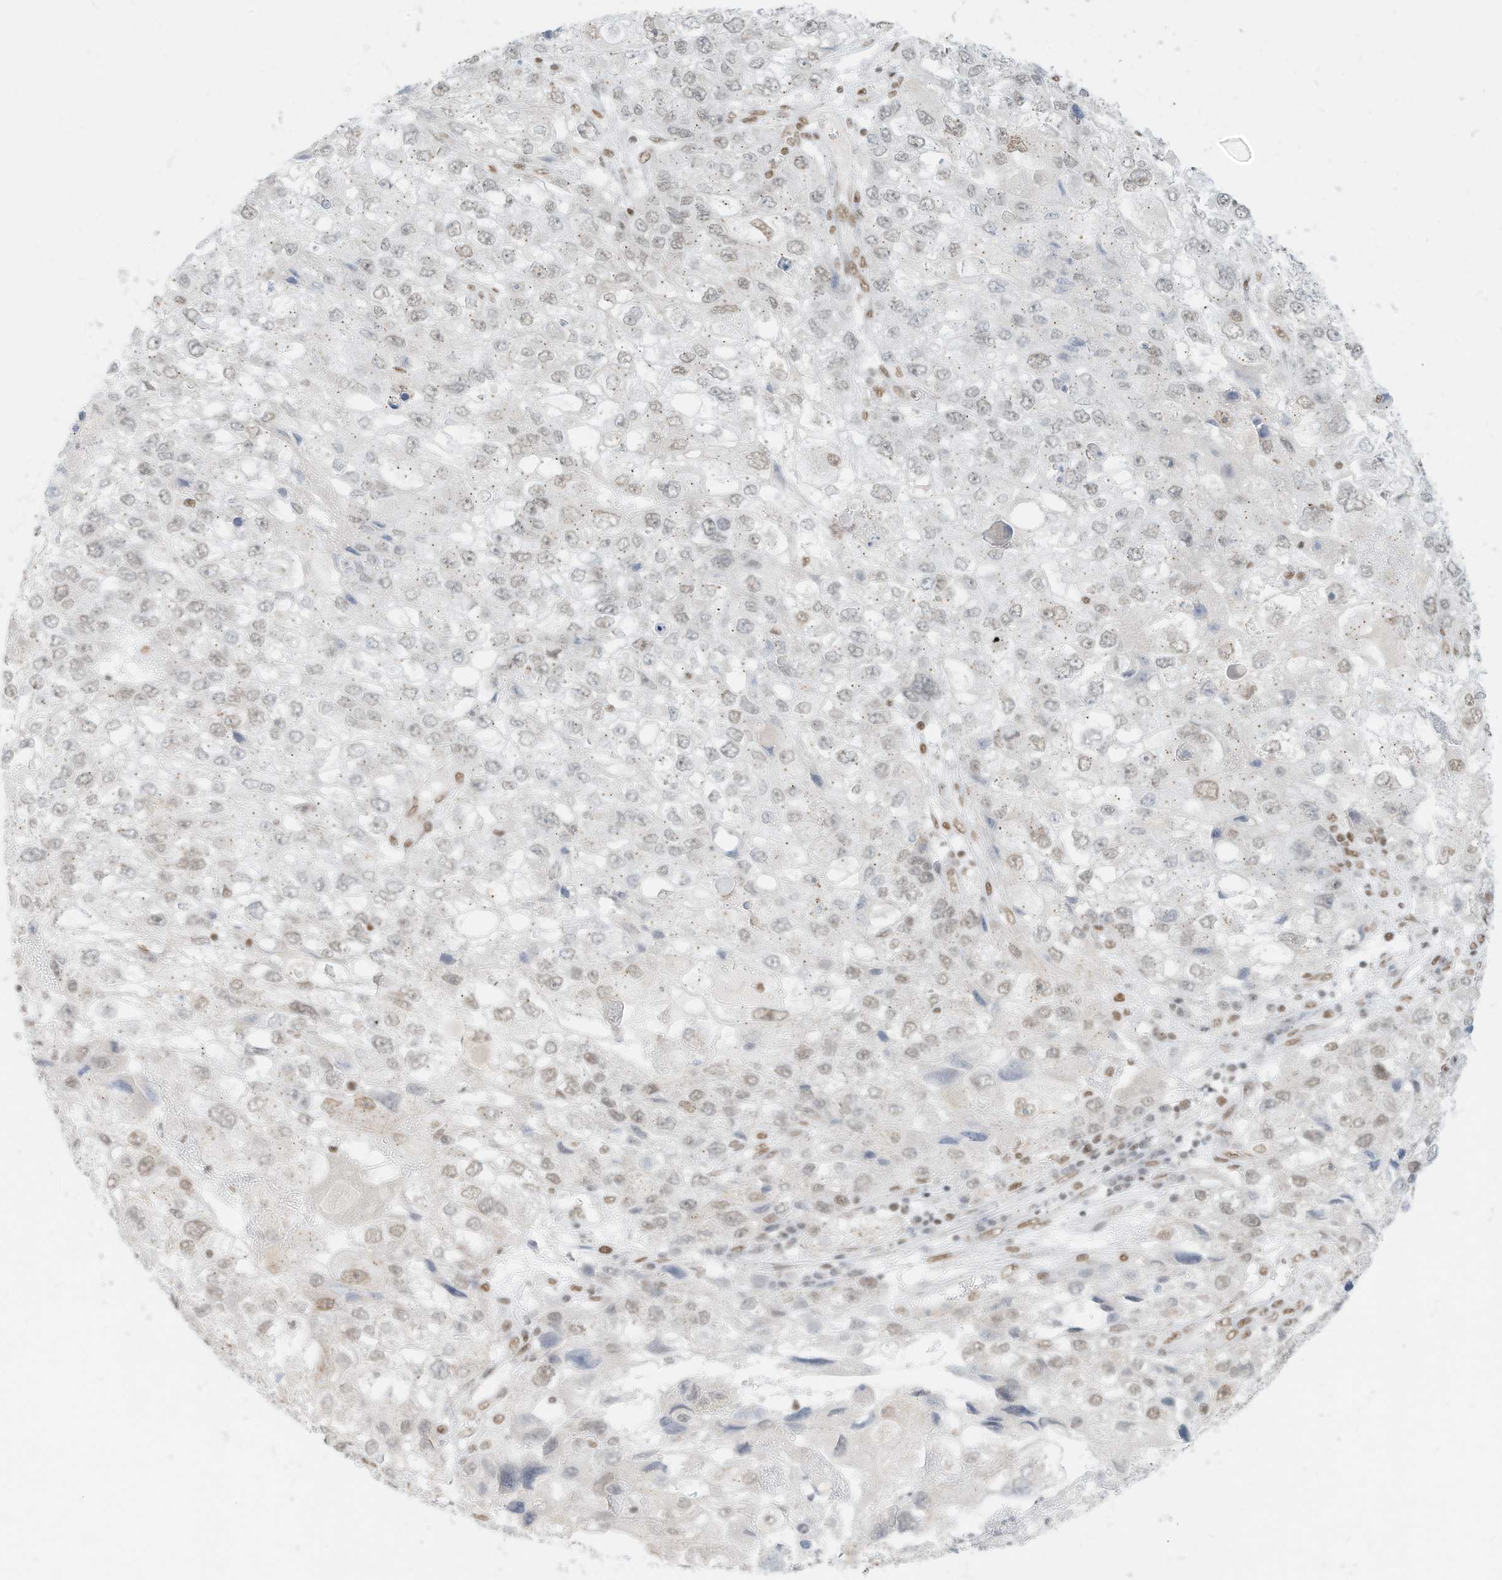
{"staining": {"intensity": "weak", "quantity": "25%-75%", "location": "nuclear"}, "tissue": "endometrial cancer", "cell_type": "Tumor cells", "image_type": "cancer", "snomed": [{"axis": "morphology", "description": "Adenocarcinoma, NOS"}, {"axis": "topography", "description": "Endometrium"}], "caption": "Human endometrial cancer (adenocarcinoma) stained with a brown dye demonstrates weak nuclear positive expression in about 25%-75% of tumor cells.", "gene": "SMARCA2", "patient": {"sex": "female", "age": 49}}